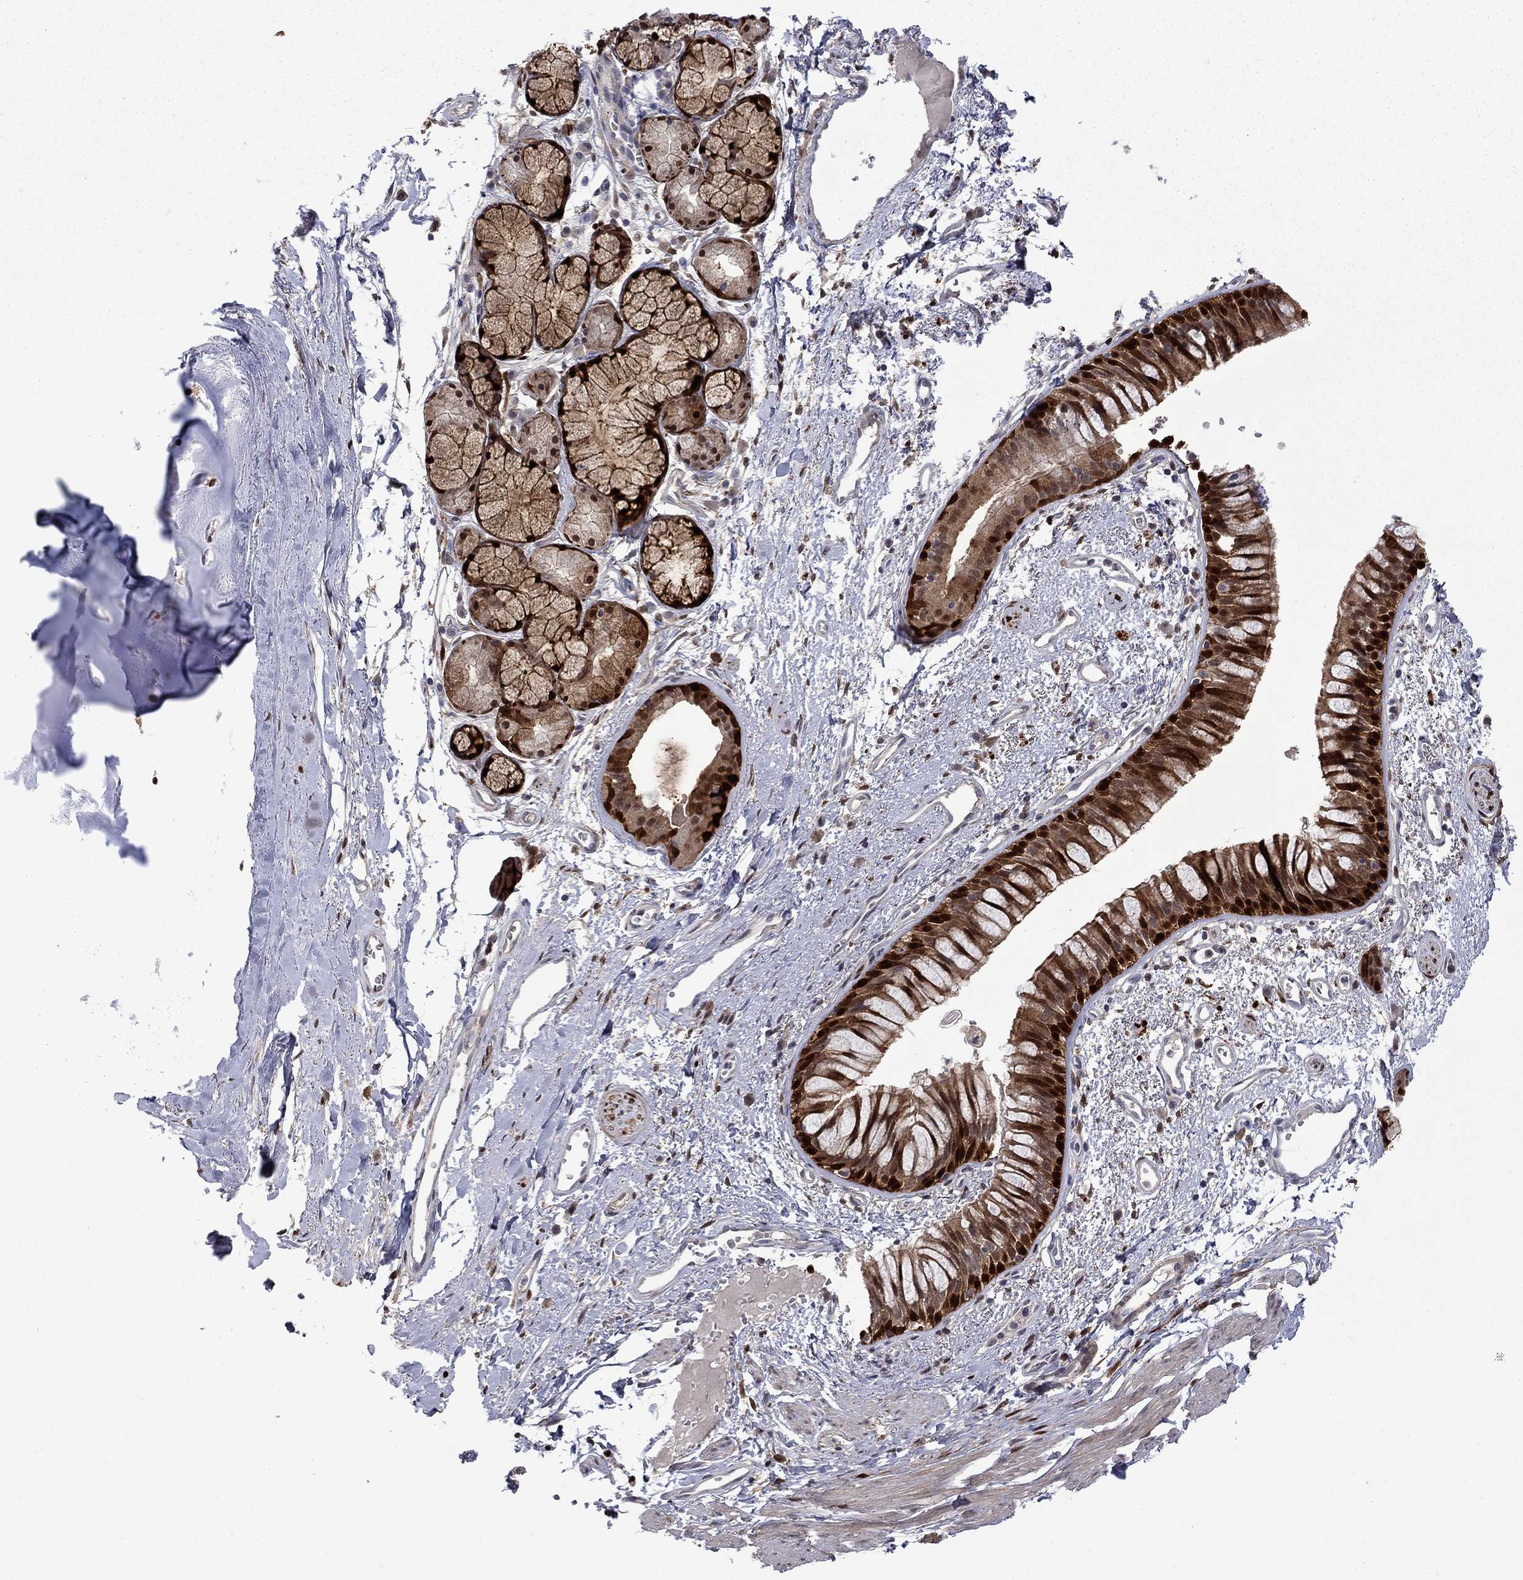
{"staining": {"intensity": "strong", "quantity": ">75%", "location": "cytoplasmic/membranous,nuclear"}, "tissue": "bronchus", "cell_type": "Respiratory epithelial cells", "image_type": "normal", "snomed": [{"axis": "morphology", "description": "Normal tissue, NOS"}, {"axis": "topography", "description": "Cartilage tissue"}, {"axis": "topography", "description": "Bronchus"}], "caption": "Bronchus stained with immunohistochemistry demonstrates strong cytoplasmic/membranous,nuclear positivity in approximately >75% of respiratory epithelial cells. The staining was performed using DAB, with brown indicating positive protein expression. Nuclei are stained blue with hematoxylin.", "gene": "CBR1", "patient": {"sex": "male", "age": 66}}